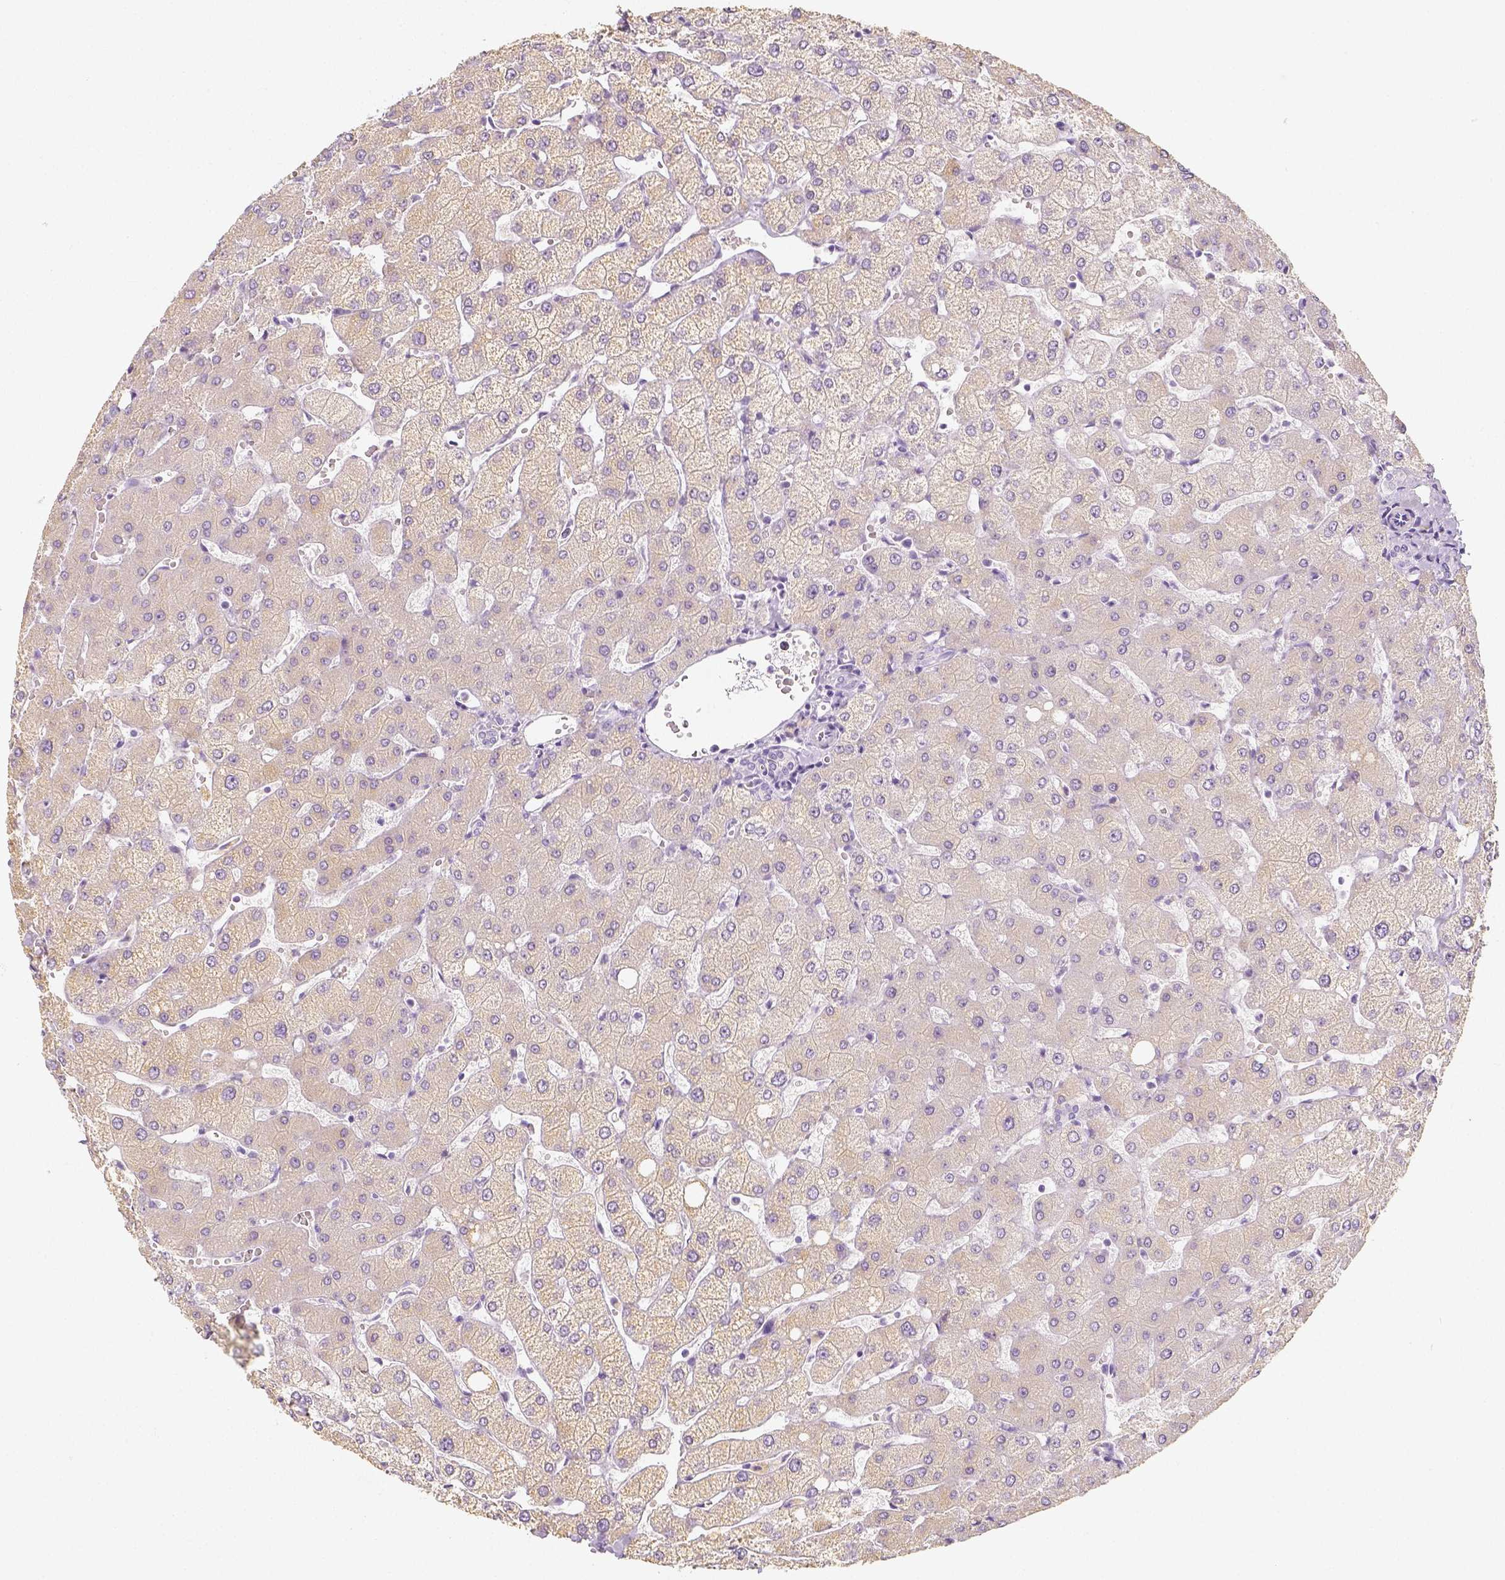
{"staining": {"intensity": "negative", "quantity": "none", "location": "none"}, "tissue": "liver", "cell_type": "Cholangiocytes", "image_type": "normal", "snomed": [{"axis": "morphology", "description": "Normal tissue, NOS"}, {"axis": "topography", "description": "Liver"}], "caption": "DAB (3,3'-diaminobenzidine) immunohistochemical staining of unremarkable liver exhibits no significant positivity in cholangiocytes. (IHC, brightfield microscopy, high magnification).", "gene": "NECAB2", "patient": {"sex": "female", "age": 54}}